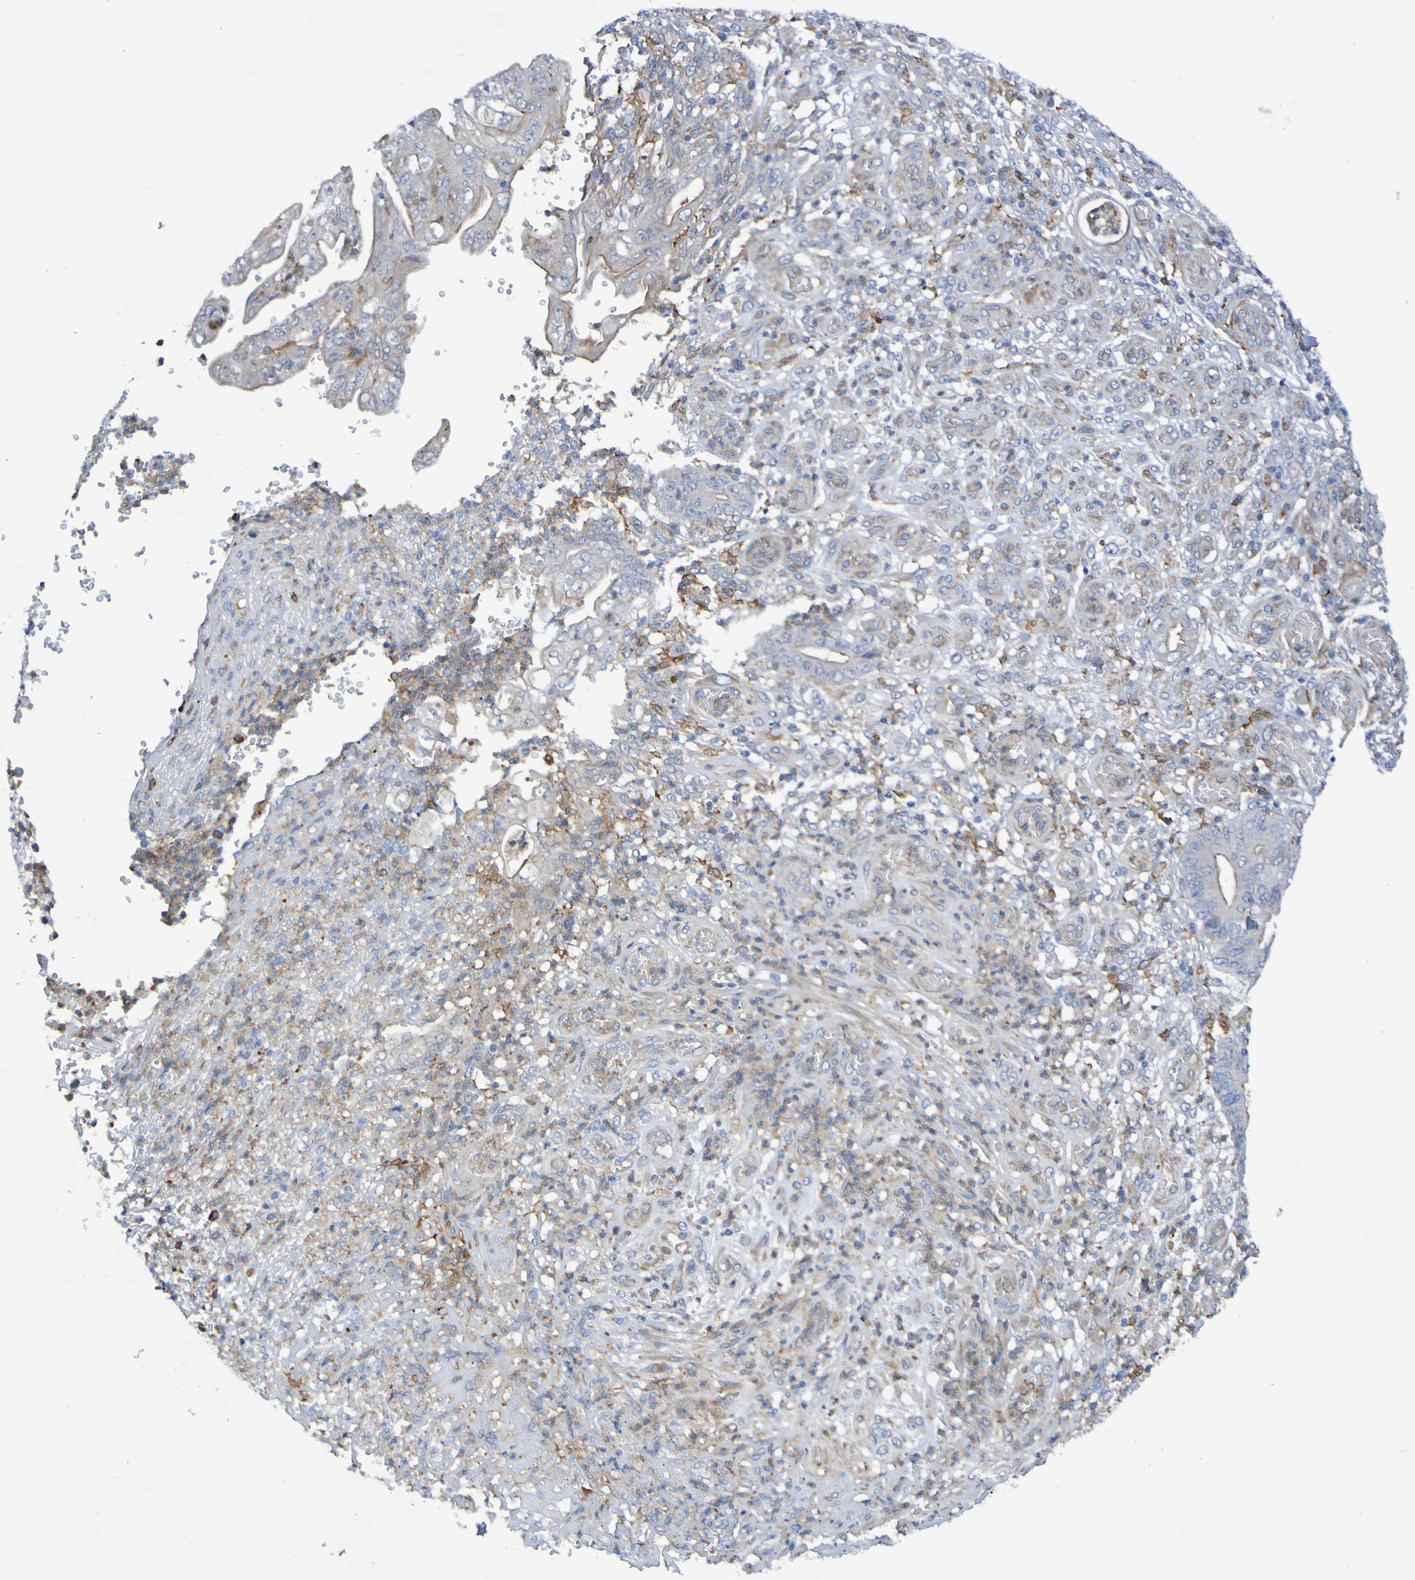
{"staining": {"intensity": "moderate", "quantity": ">75%", "location": "cytoplasmic/membranous"}, "tissue": "stomach cancer", "cell_type": "Tumor cells", "image_type": "cancer", "snomed": [{"axis": "morphology", "description": "Adenocarcinoma, NOS"}, {"axis": "topography", "description": "Stomach"}], "caption": "Immunohistochemical staining of stomach cancer exhibits moderate cytoplasmic/membranous protein expression in approximately >75% of tumor cells.", "gene": "SCRG1", "patient": {"sex": "female", "age": 73}}